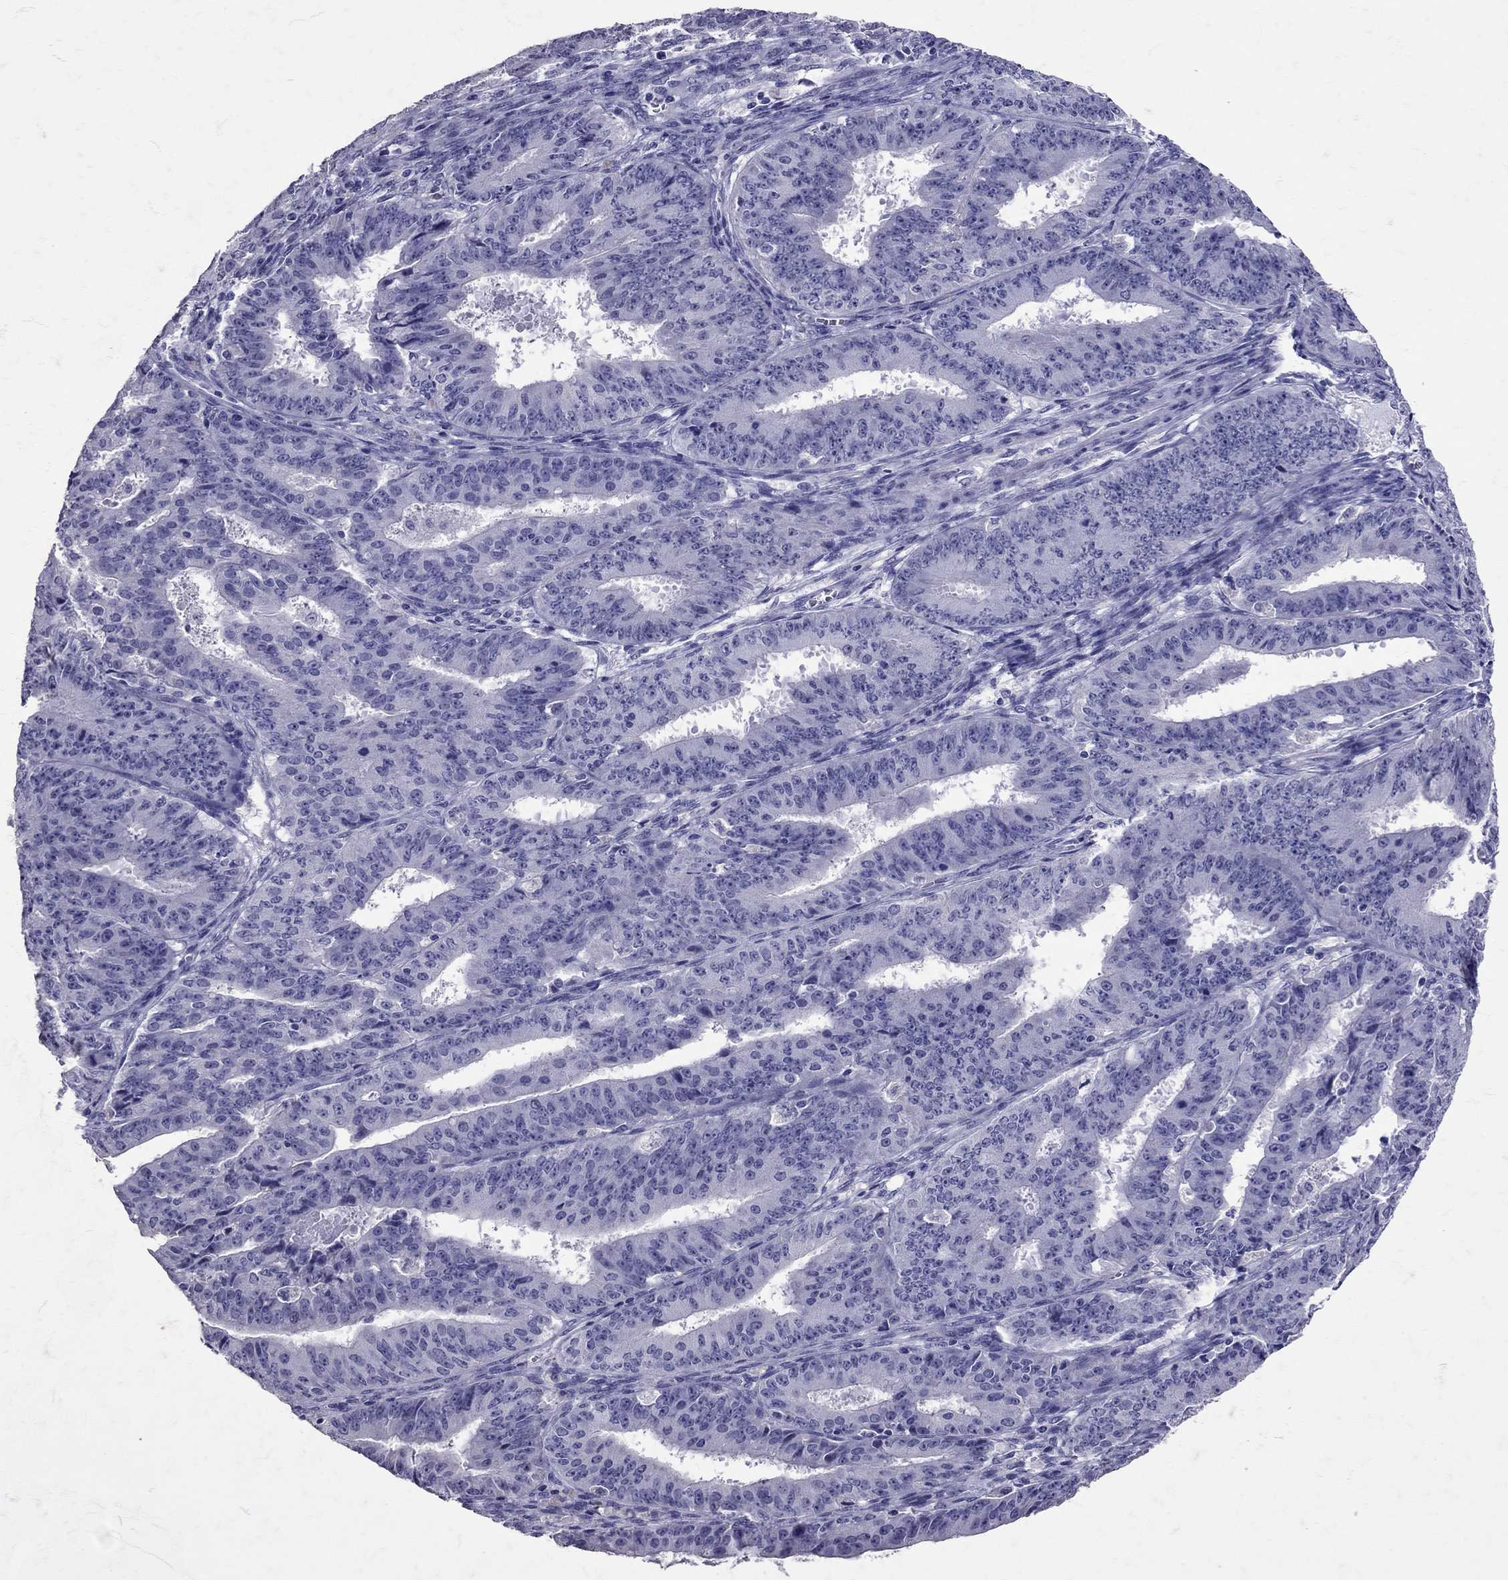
{"staining": {"intensity": "negative", "quantity": "none", "location": "none"}, "tissue": "ovarian cancer", "cell_type": "Tumor cells", "image_type": "cancer", "snomed": [{"axis": "morphology", "description": "Carcinoma, endometroid"}, {"axis": "topography", "description": "Ovary"}], "caption": "Human ovarian endometroid carcinoma stained for a protein using IHC demonstrates no staining in tumor cells.", "gene": "SST", "patient": {"sex": "female", "age": 42}}